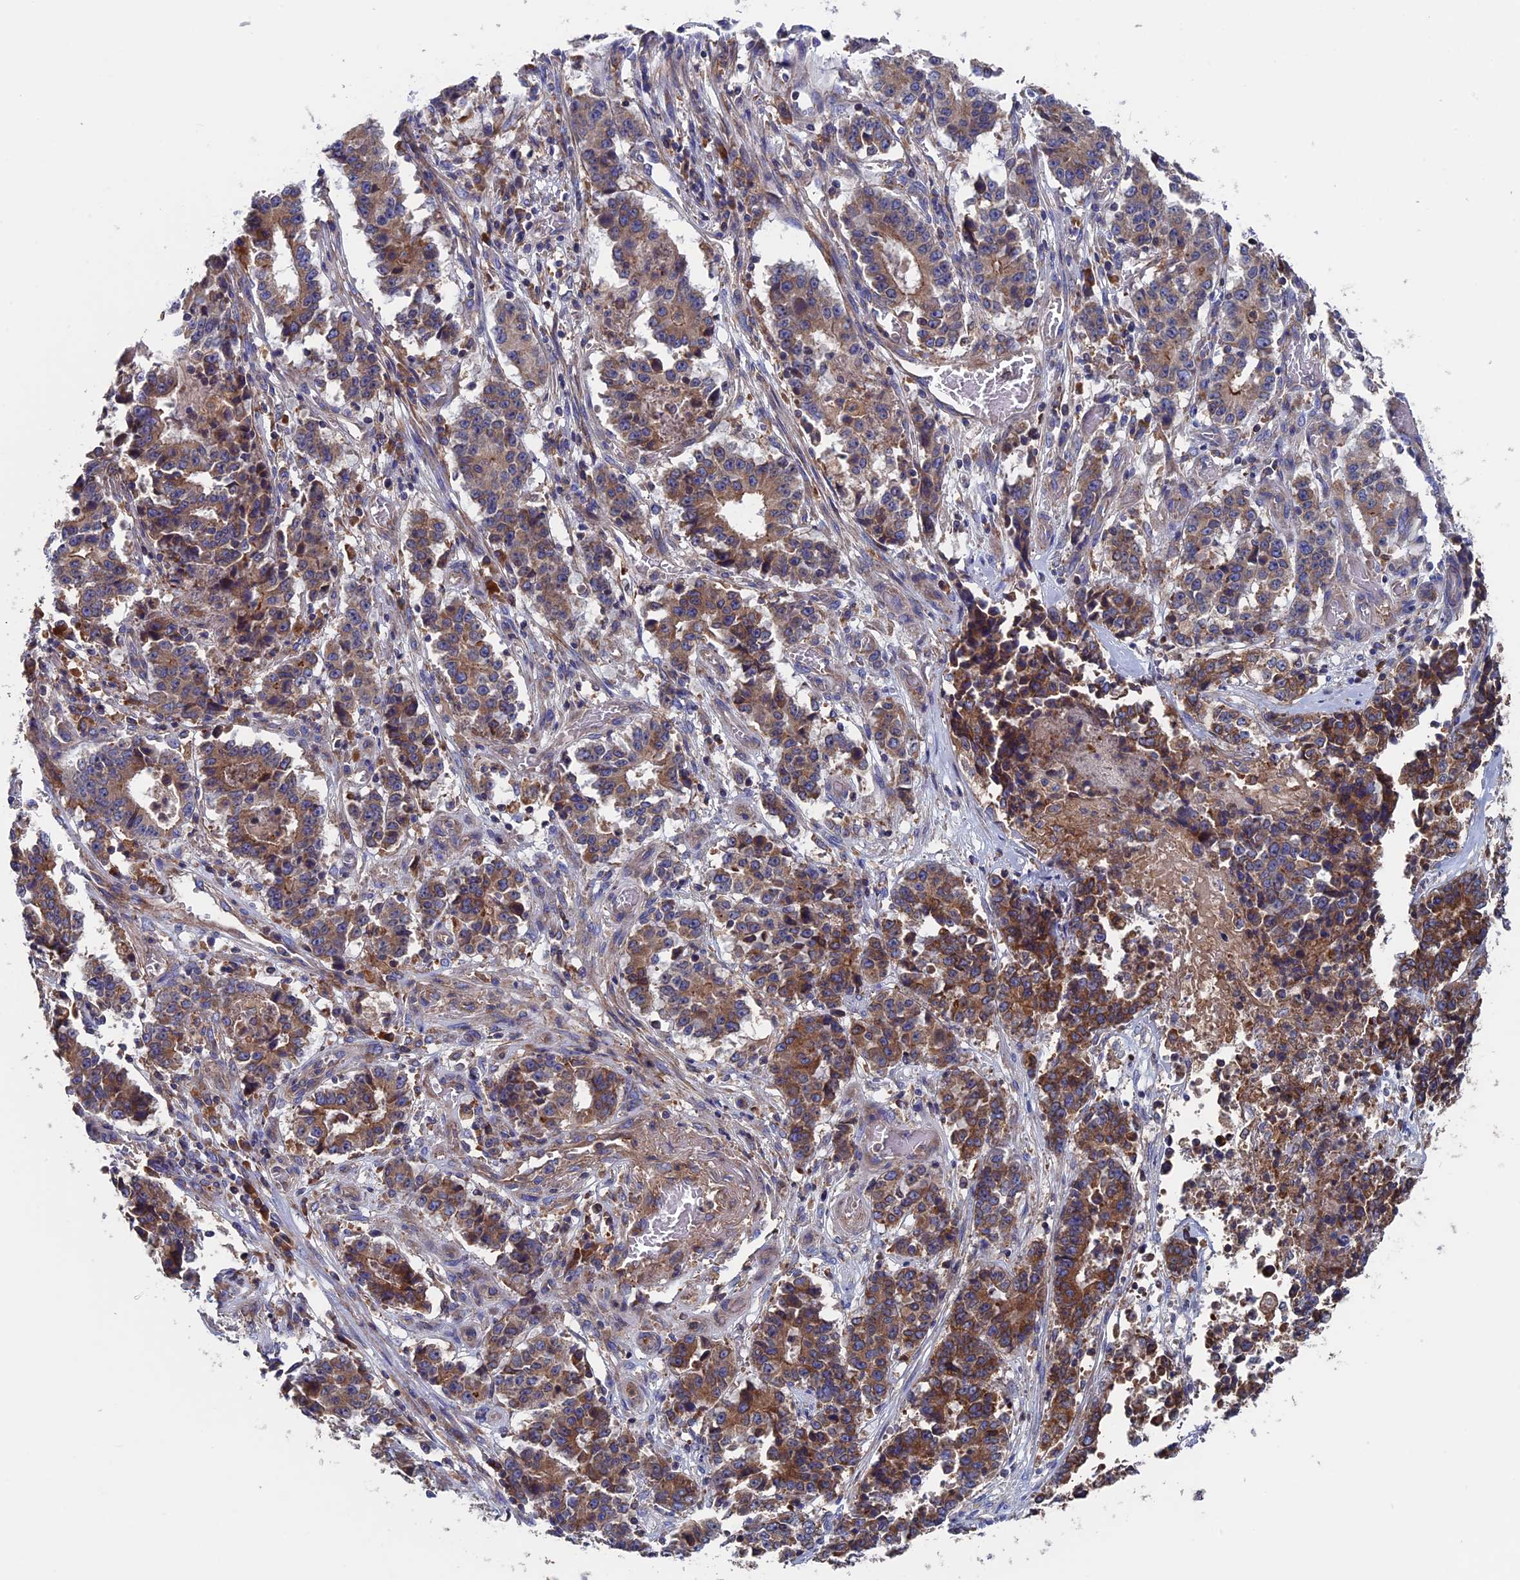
{"staining": {"intensity": "moderate", "quantity": ">75%", "location": "cytoplasmic/membranous"}, "tissue": "stomach cancer", "cell_type": "Tumor cells", "image_type": "cancer", "snomed": [{"axis": "morphology", "description": "Adenocarcinoma, NOS"}, {"axis": "topography", "description": "Stomach"}], "caption": "This is an image of immunohistochemistry staining of stomach adenocarcinoma, which shows moderate positivity in the cytoplasmic/membranous of tumor cells.", "gene": "DNAJC3", "patient": {"sex": "male", "age": 59}}